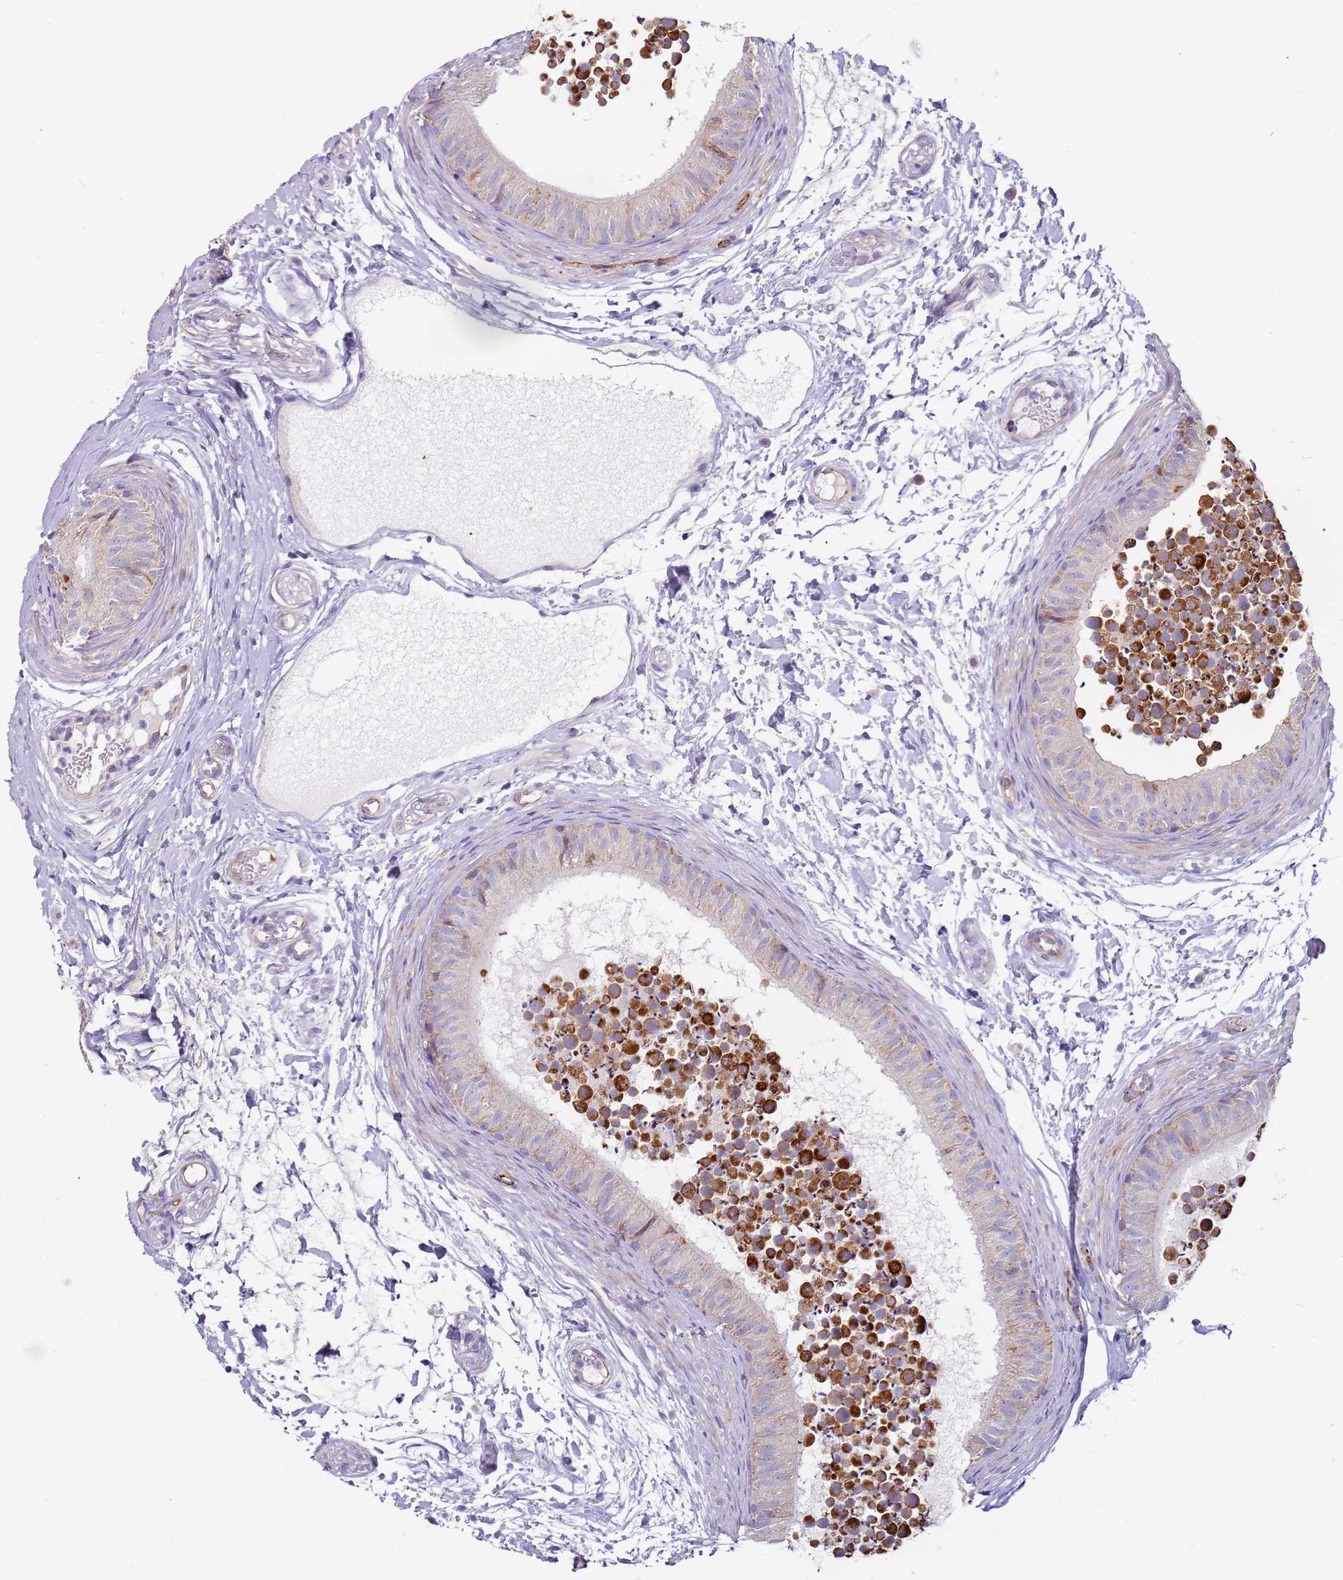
{"staining": {"intensity": "moderate", "quantity": "<25%", "location": "cytoplasmic/membranous"}, "tissue": "epididymis", "cell_type": "Glandular cells", "image_type": "normal", "snomed": [{"axis": "morphology", "description": "Normal tissue, NOS"}, {"axis": "topography", "description": "Epididymis"}], "caption": "Protein staining of benign epididymis shows moderate cytoplasmic/membranous staining in approximately <25% of glandular cells.", "gene": "ALS2", "patient": {"sex": "male", "age": 15}}